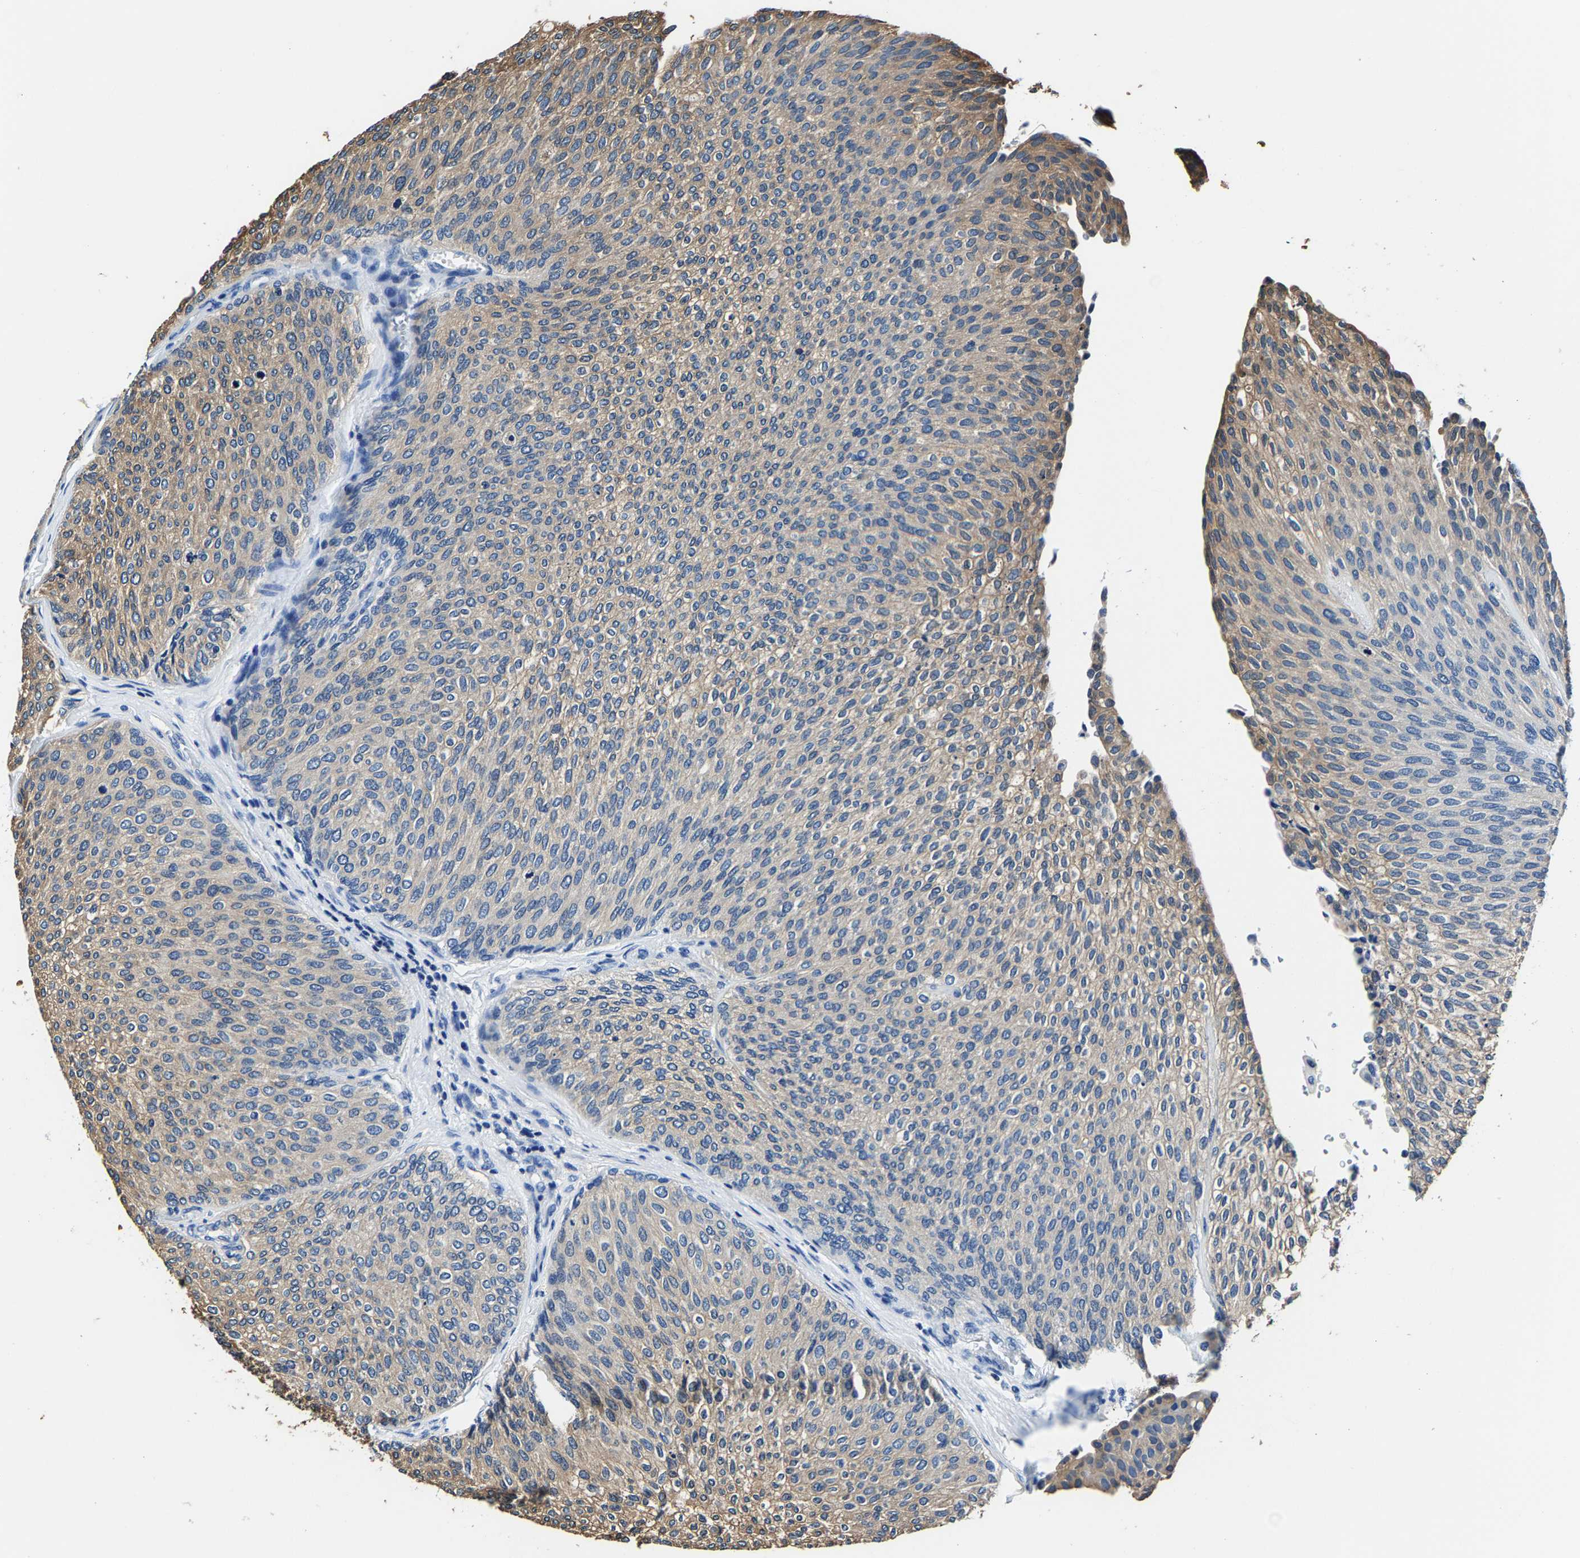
{"staining": {"intensity": "weak", "quantity": "25%-75%", "location": "cytoplasmic/membranous"}, "tissue": "urothelial cancer", "cell_type": "Tumor cells", "image_type": "cancer", "snomed": [{"axis": "morphology", "description": "Urothelial carcinoma, Low grade"}, {"axis": "topography", "description": "Urinary bladder"}], "caption": "Human low-grade urothelial carcinoma stained with a brown dye exhibits weak cytoplasmic/membranous positive expression in about 25%-75% of tumor cells.", "gene": "ALDOB", "patient": {"sex": "female", "age": 79}}